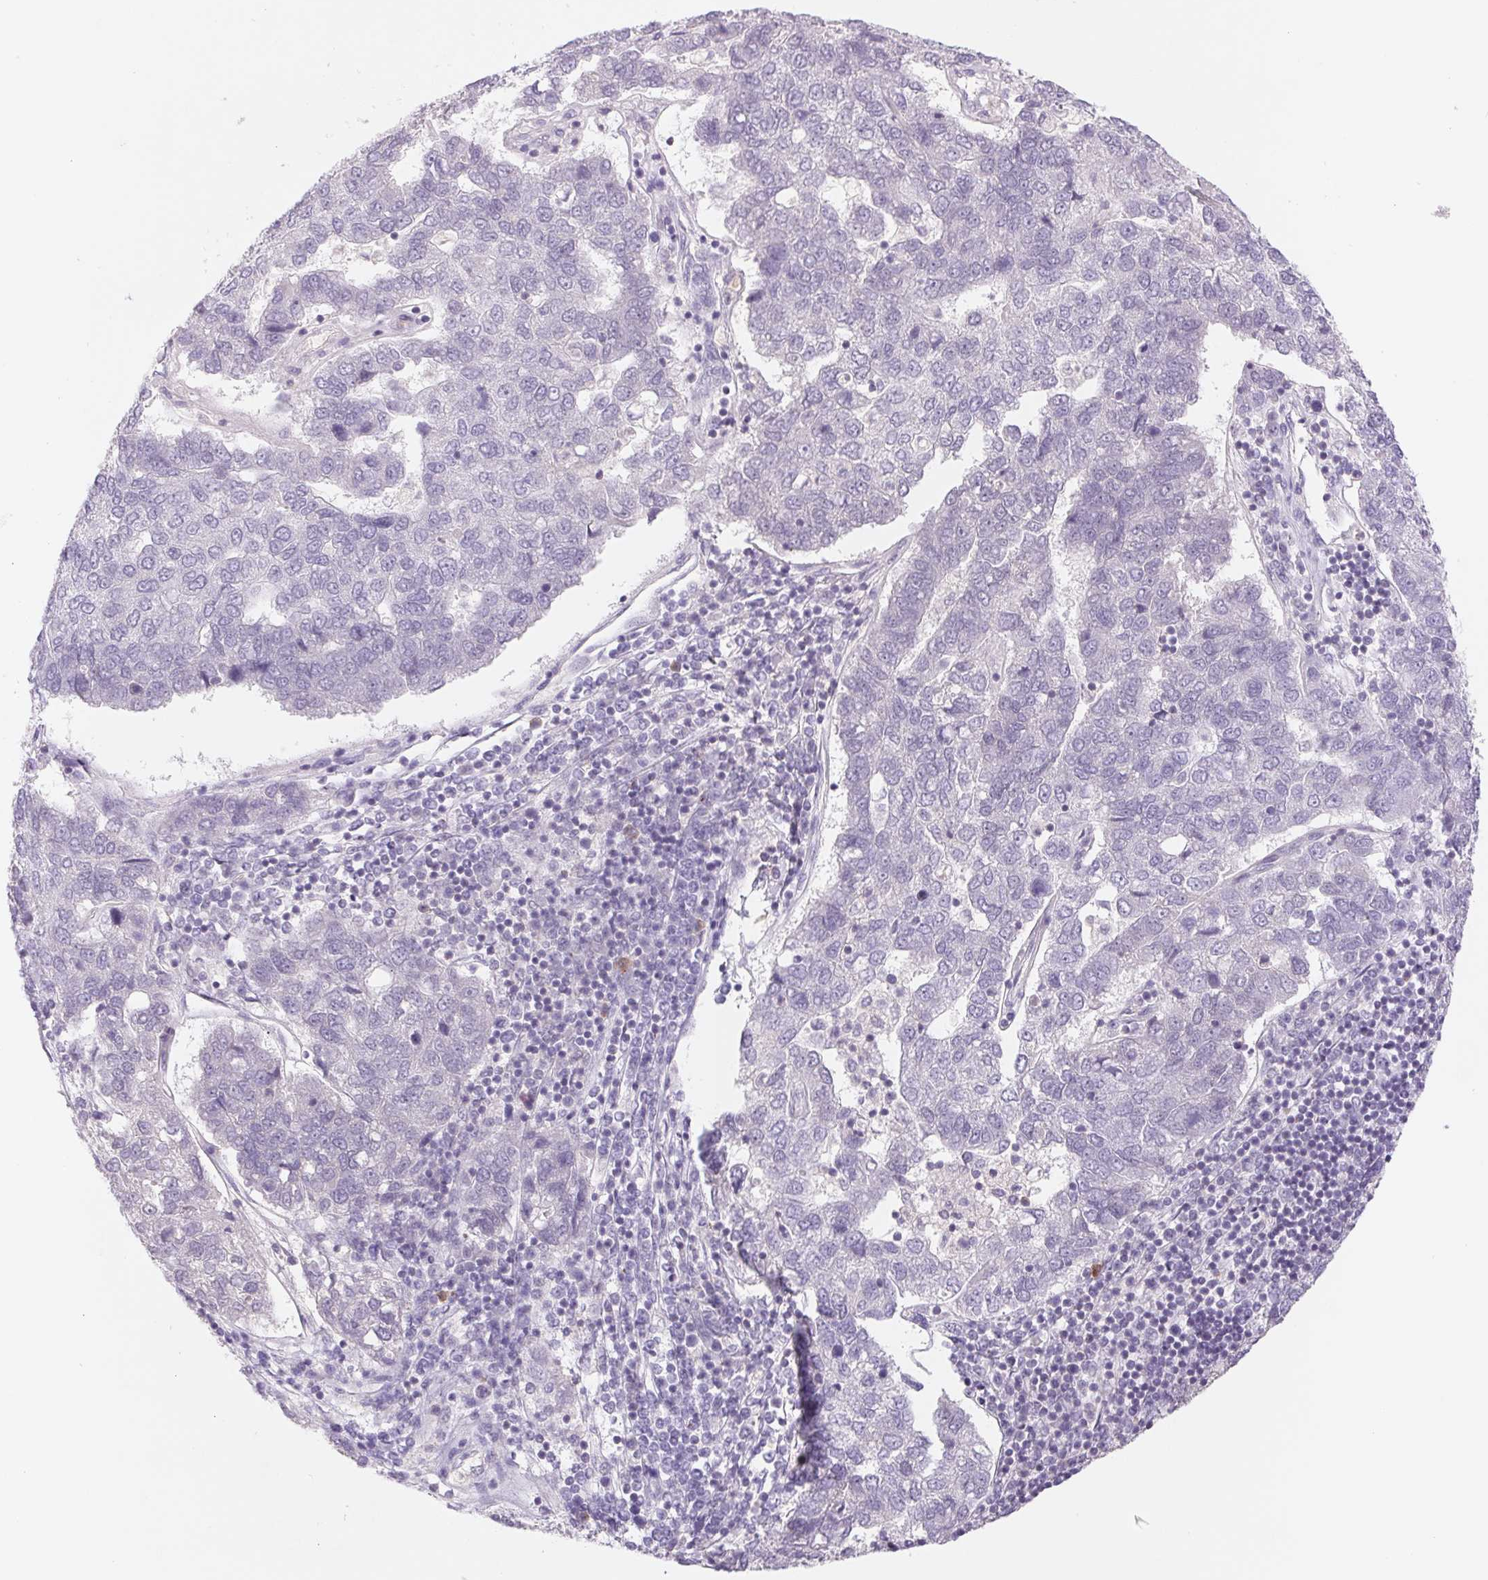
{"staining": {"intensity": "negative", "quantity": "none", "location": "none"}, "tissue": "pancreatic cancer", "cell_type": "Tumor cells", "image_type": "cancer", "snomed": [{"axis": "morphology", "description": "Adenocarcinoma, NOS"}, {"axis": "topography", "description": "Pancreas"}], "caption": "Immunohistochemistry (IHC) histopathology image of neoplastic tissue: human adenocarcinoma (pancreatic) stained with DAB displays no significant protein positivity in tumor cells.", "gene": "KIF26A", "patient": {"sex": "female", "age": 61}}